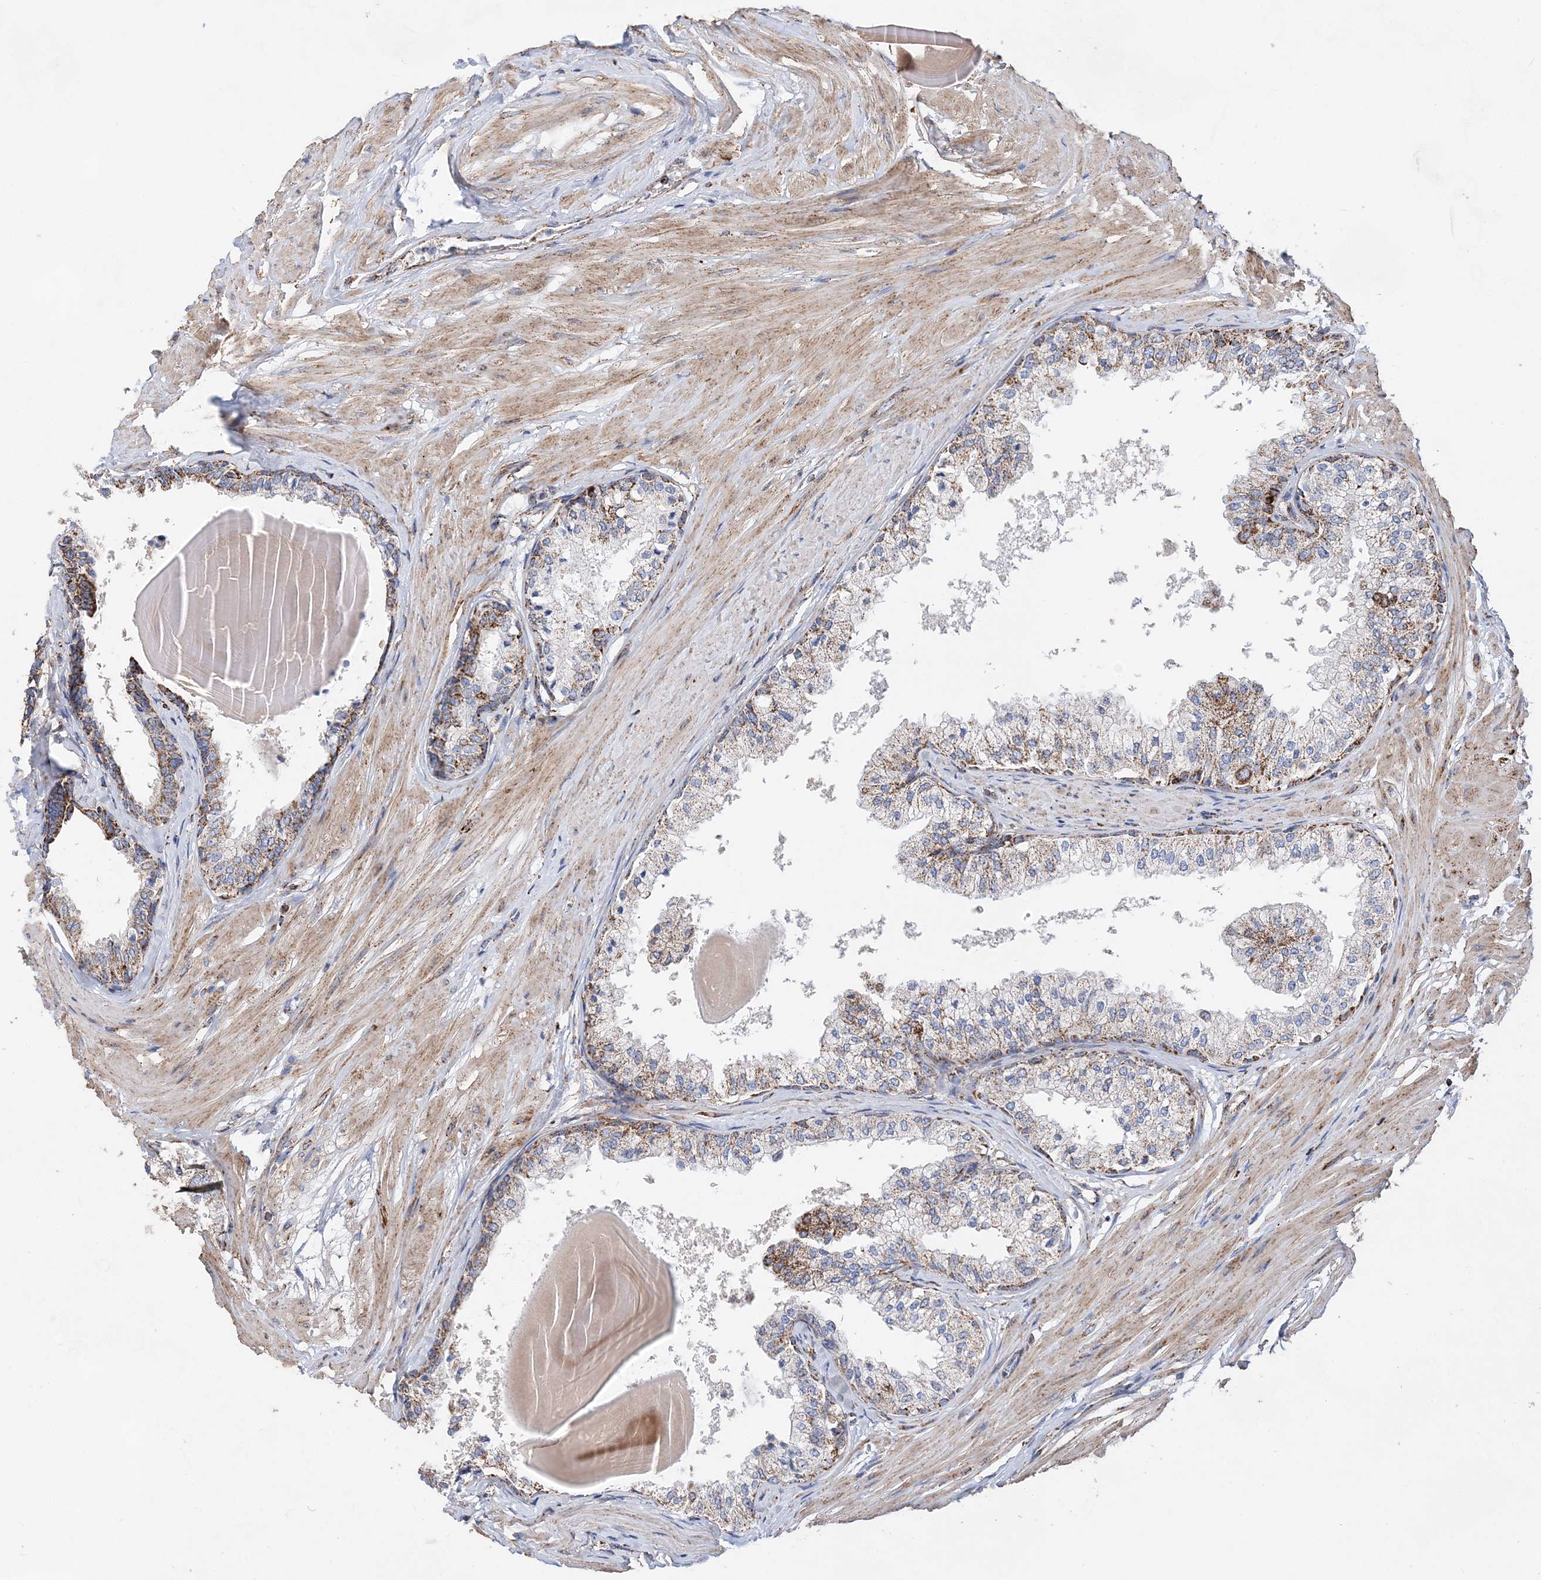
{"staining": {"intensity": "moderate", "quantity": "25%-75%", "location": "cytoplasmic/membranous"}, "tissue": "prostate", "cell_type": "Glandular cells", "image_type": "normal", "snomed": [{"axis": "morphology", "description": "Normal tissue, NOS"}, {"axis": "topography", "description": "Prostate"}], "caption": "A medium amount of moderate cytoplasmic/membranous expression is identified in approximately 25%-75% of glandular cells in normal prostate. (Stains: DAB in brown, nuclei in blue, Microscopy: brightfield microscopy at high magnification).", "gene": "ACOT9", "patient": {"sex": "male", "age": 48}}